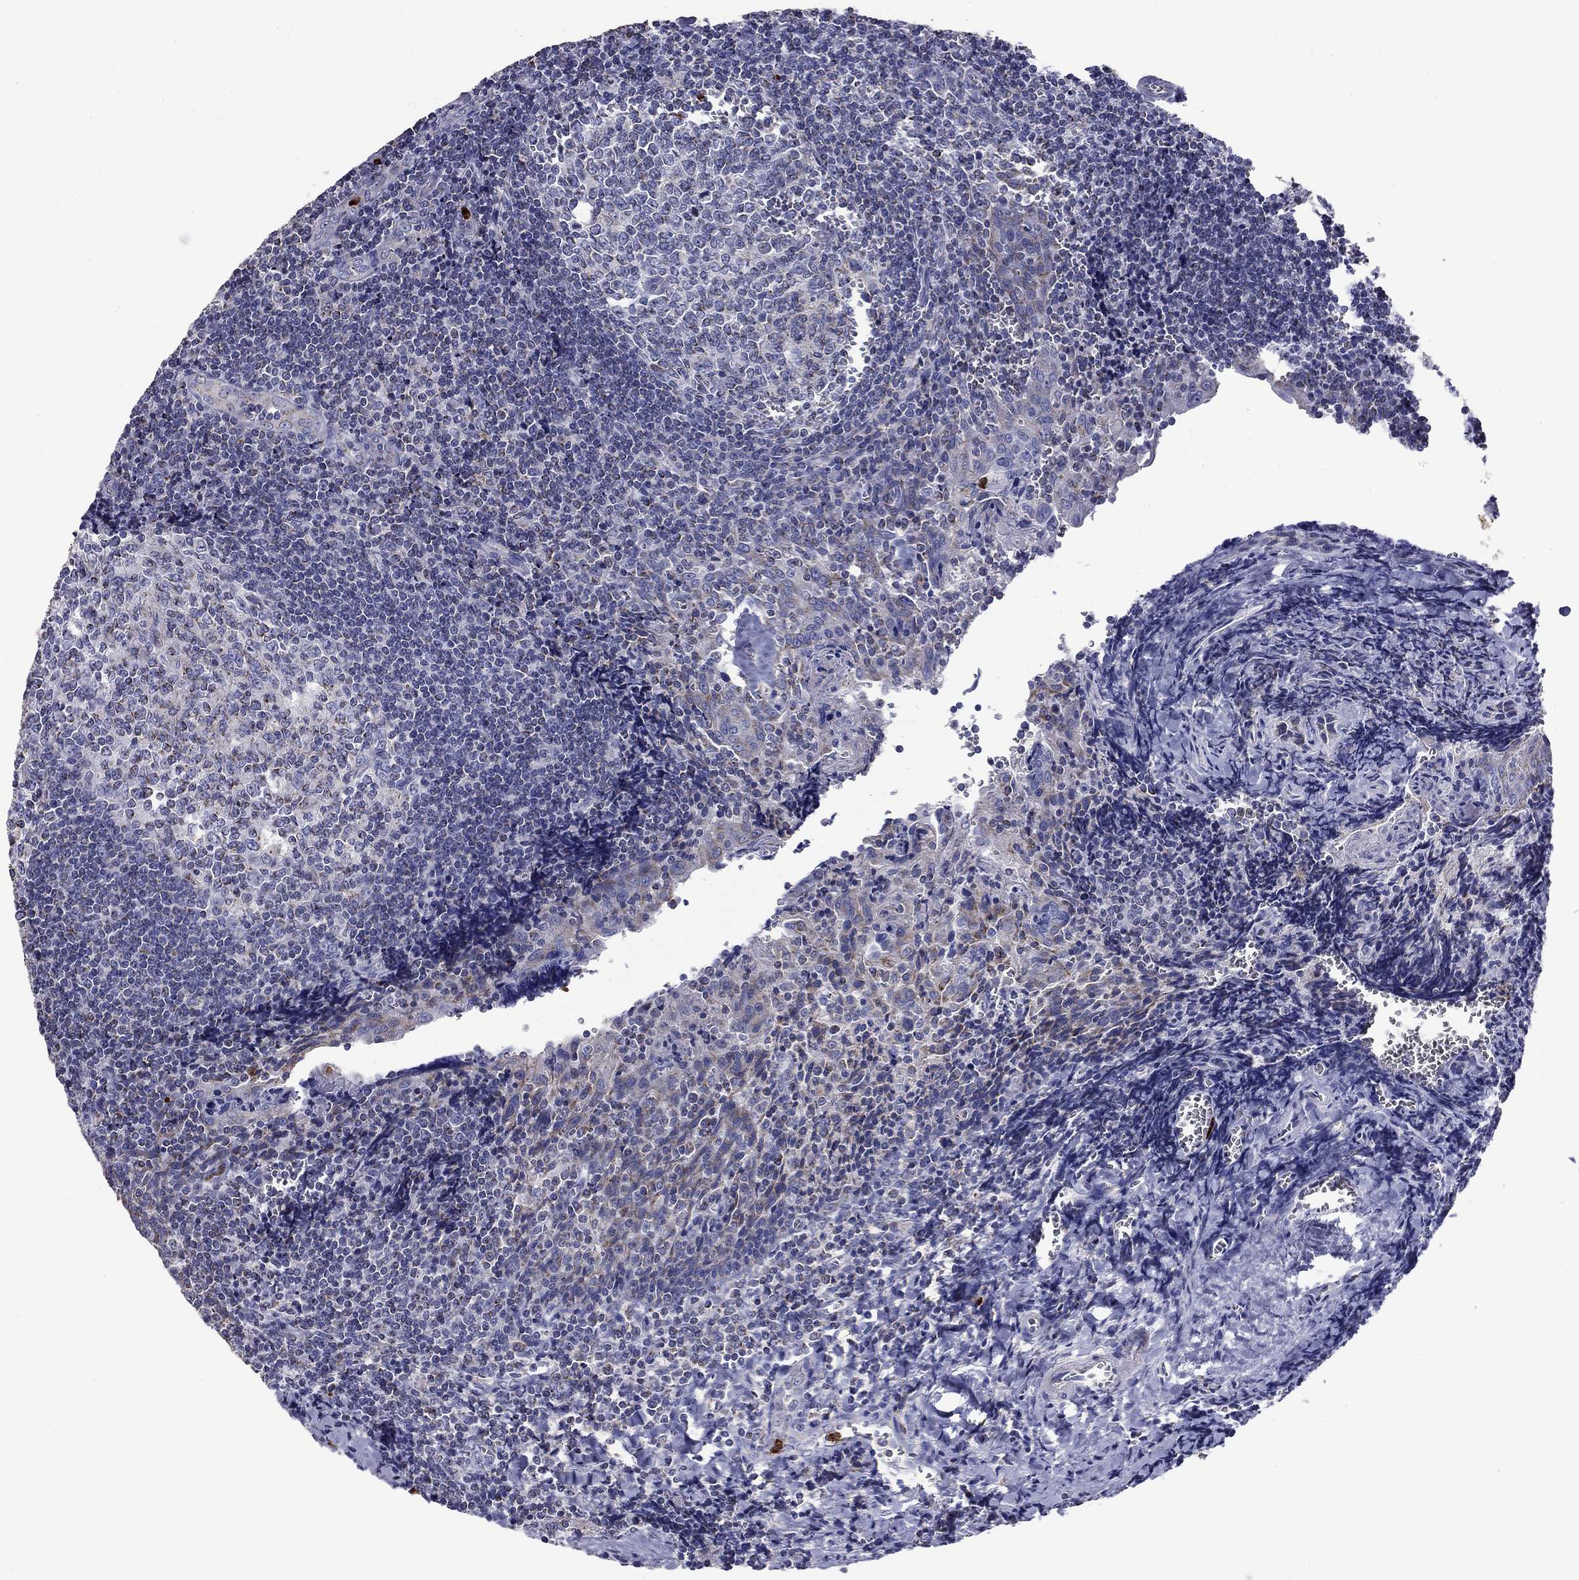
{"staining": {"intensity": "moderate", "quantity": "<25%", "location": "cytoplasmic/membranous"}, "tissue": "tonsil", "cell_type": "Germinal center cells", "image_type": "normal", "snomed": [{"axis": "morphology", "description": "Normal tissue, NOS"}, {"axis": "morphology", "description": "Inflammation, NOS"}, {"axis": "topography", "description": "Tonsil"}], "caption": "Tonsil was stained to show a protein in brown. There is low levels of moderate cytoplasmic/membranous positivity in about <25% of germinal center cells. The staining is performed using DAB (3,3'-diaminobenzidine) brown chromogen to label protein expression. The nuclei are counter-stained blue using hematoxylin.", "gene": "NDUFA4L2", "patient": {"sex": "female", "age": 31}}